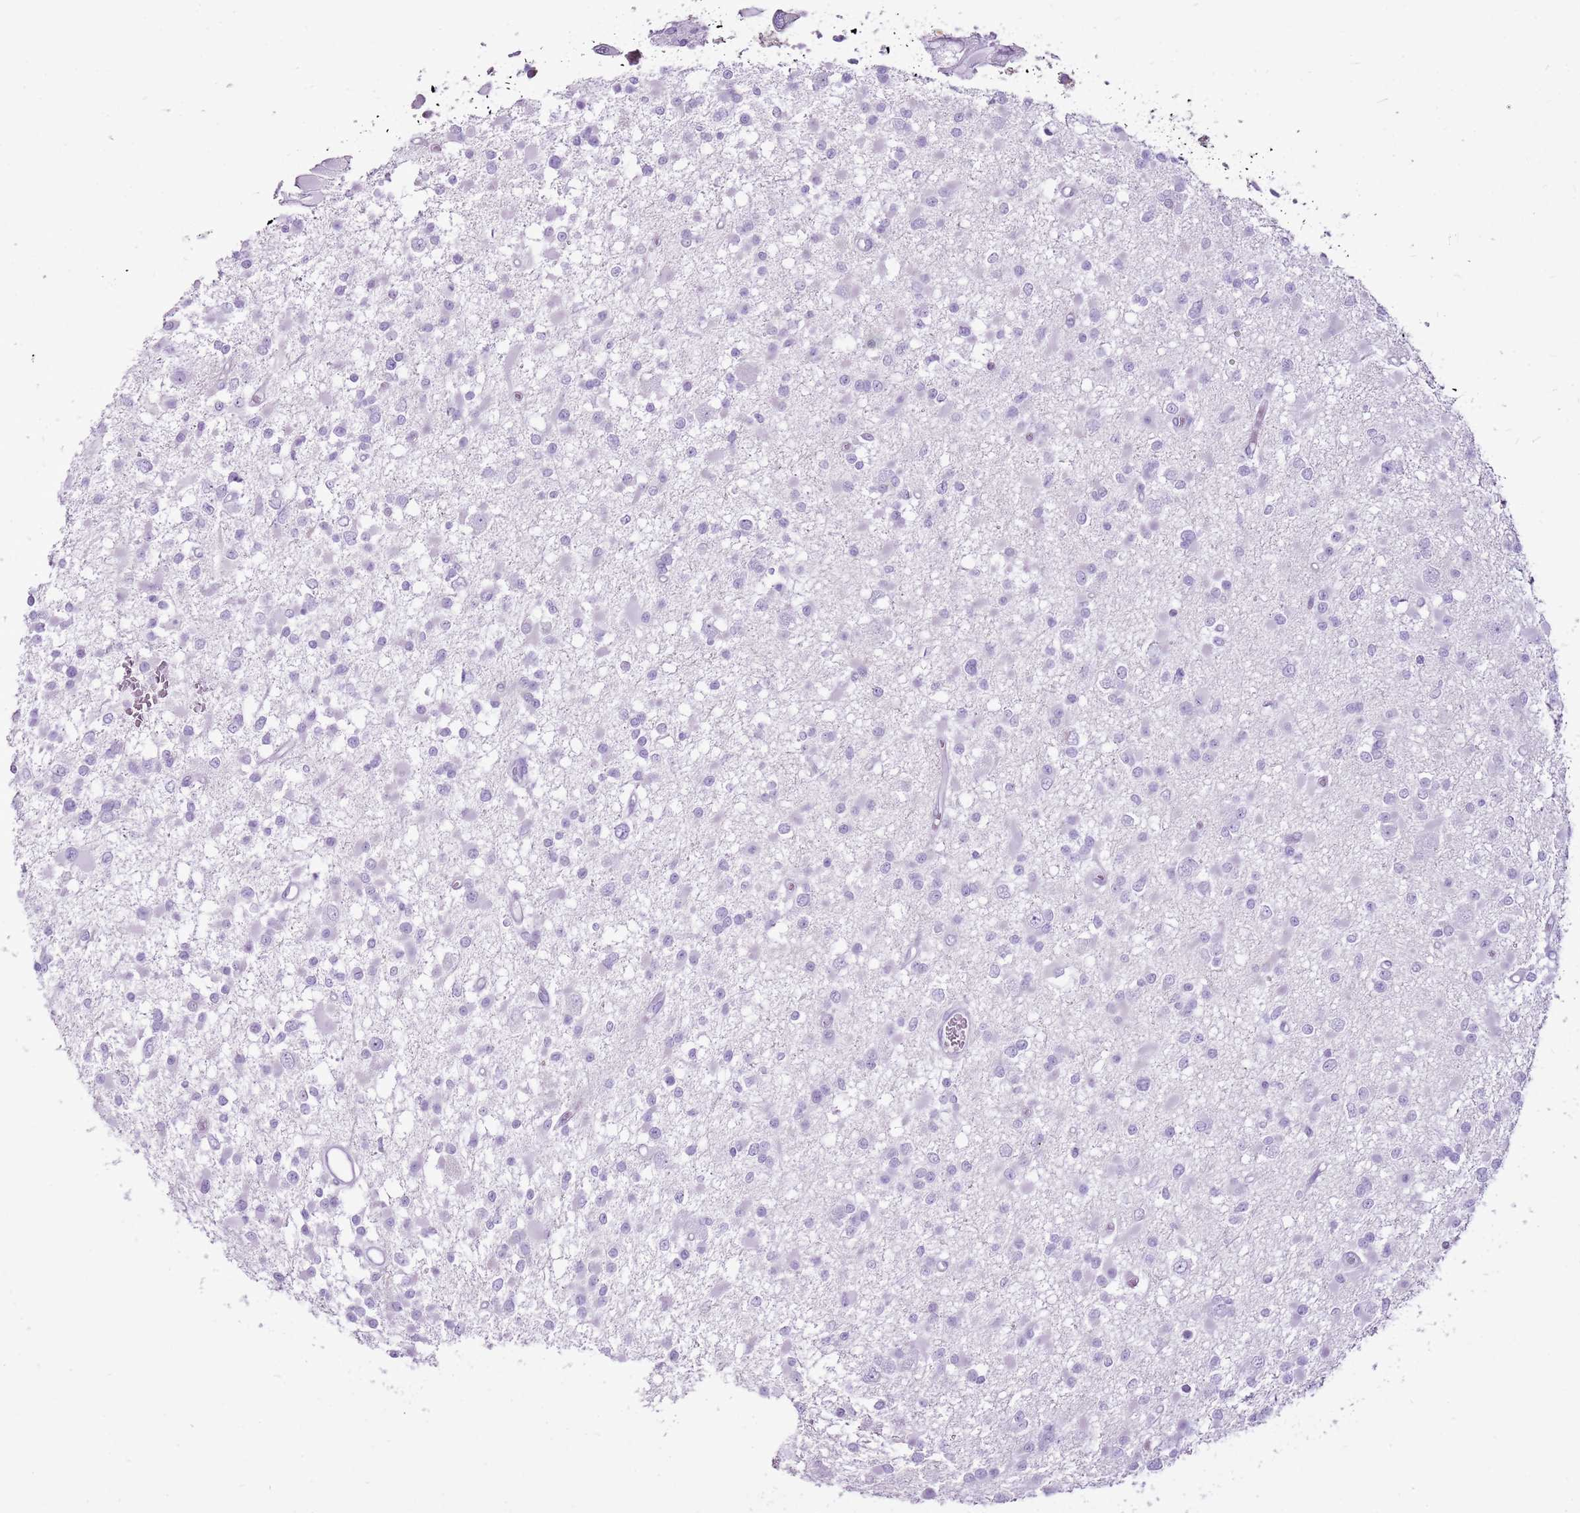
{"staining": {"intensity": "negative", "quantity": "none", "location": "none"}, "tissue": "glioma", "cell_type": "Tumor cells", "image_type": "cancer", "snomed": [{"axis": "morphology", "description": "Glioma, malignant, Low grade"}, {"axis": "topography", "description": "Brain"}], "caption": "A high-resolution image shows immunohistochemistry staining of glioma, which displays no significant staining in tumor cells. (Brightfield microscopy of DAB (3,3'-diaminobenzidine) immunohistochemistry (IHC) at high magnification).", "gene": "CNFN", "patient": {"sex": "female", "age": 22}}